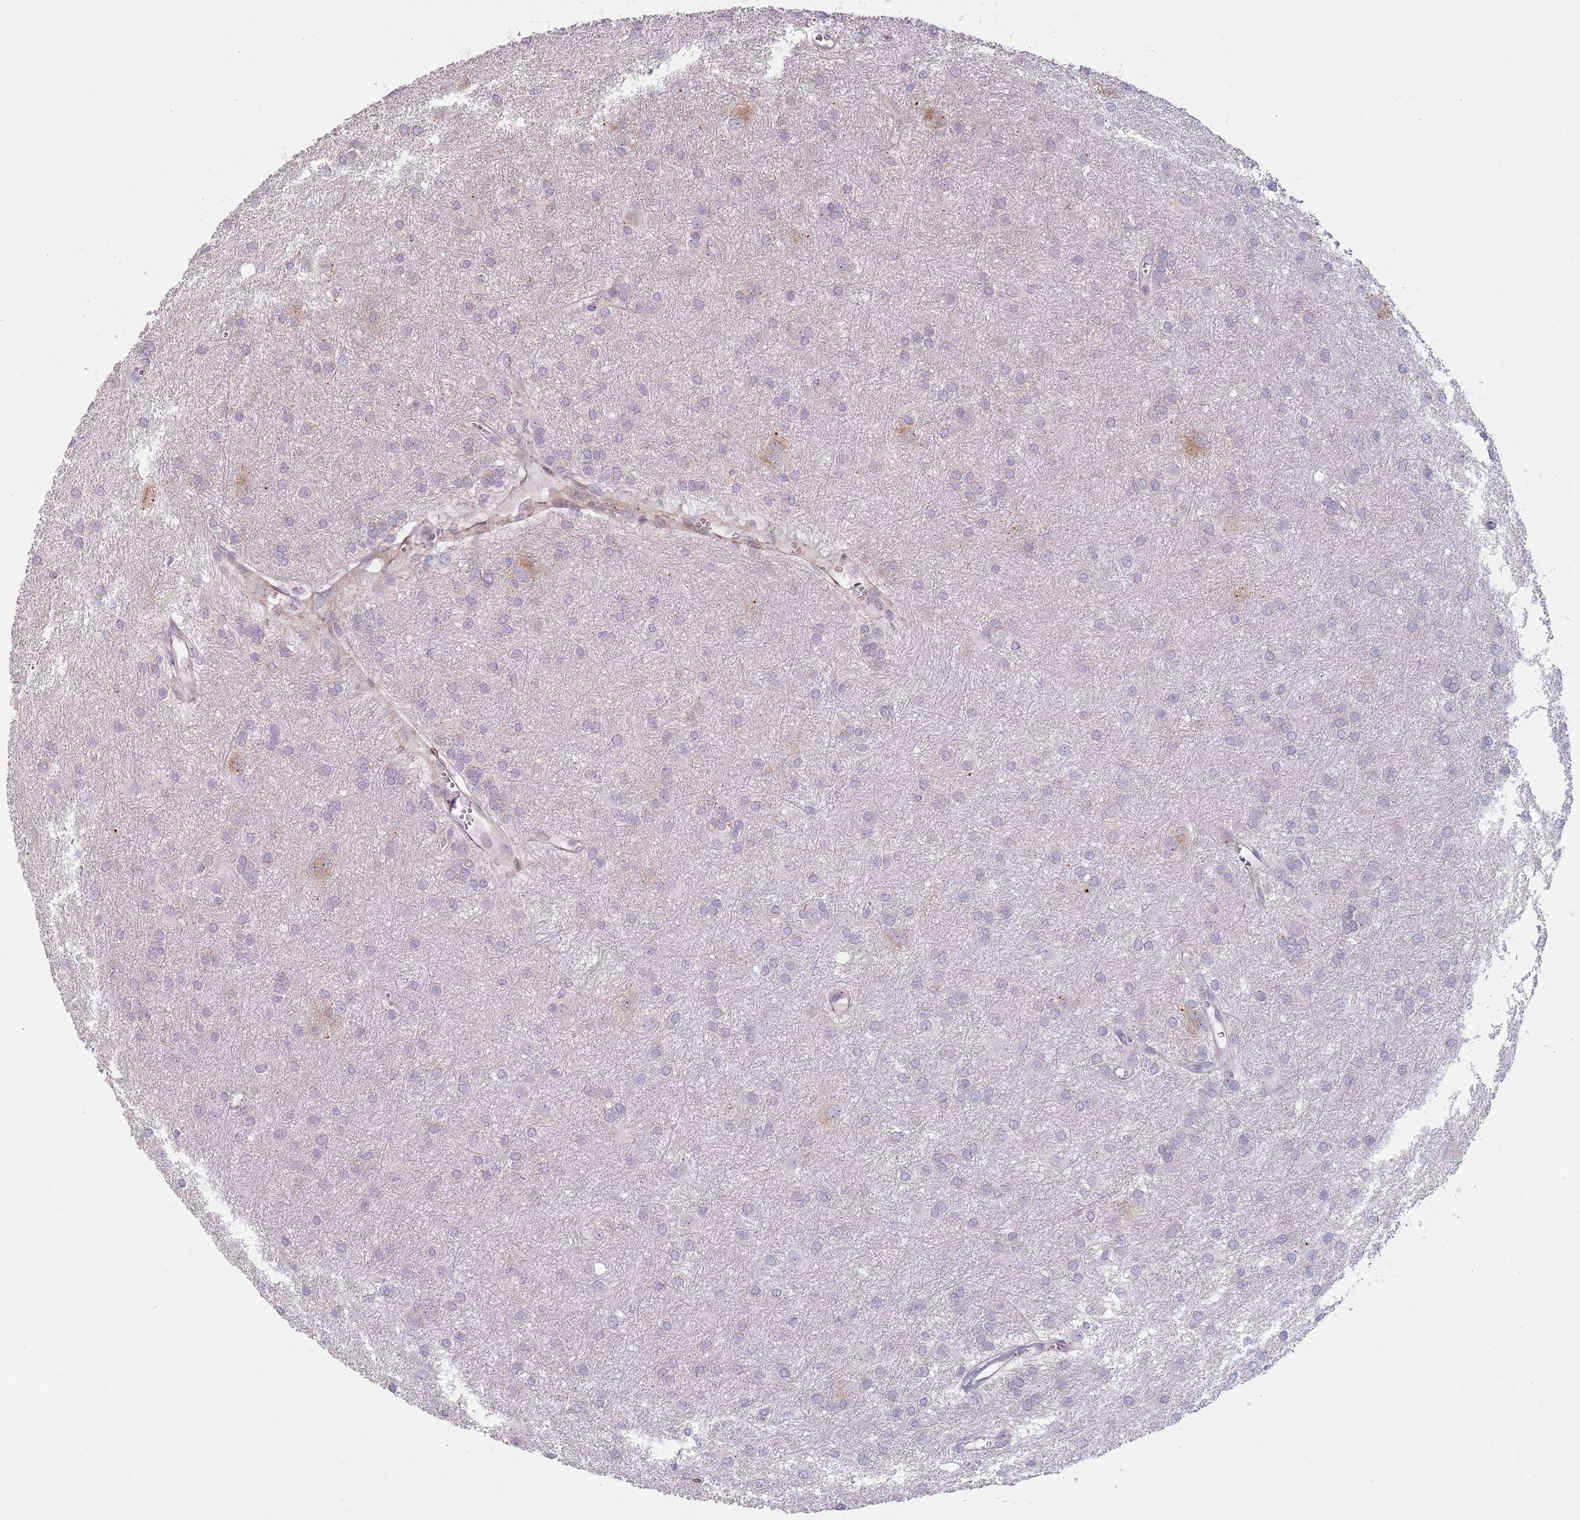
{"staining": {"intensity": "negative", "quantity": "none", "location": "none"}, "tissue": "glioma", "cell_type": "Tumor cells", "image_type": "cancer", "snomed": [{"axis": "morphology", "description": "Glioma, malignant, High grade"}, {"axis": "topography", "description": "Brain"}], "caption": "Tumor cells show no significant positivity in malignant glioma (high-grade). (DAB IHC with hematoxylin counter stain).", "gene": "LDHD", "patient": {"sex": "female", "age": 50}}